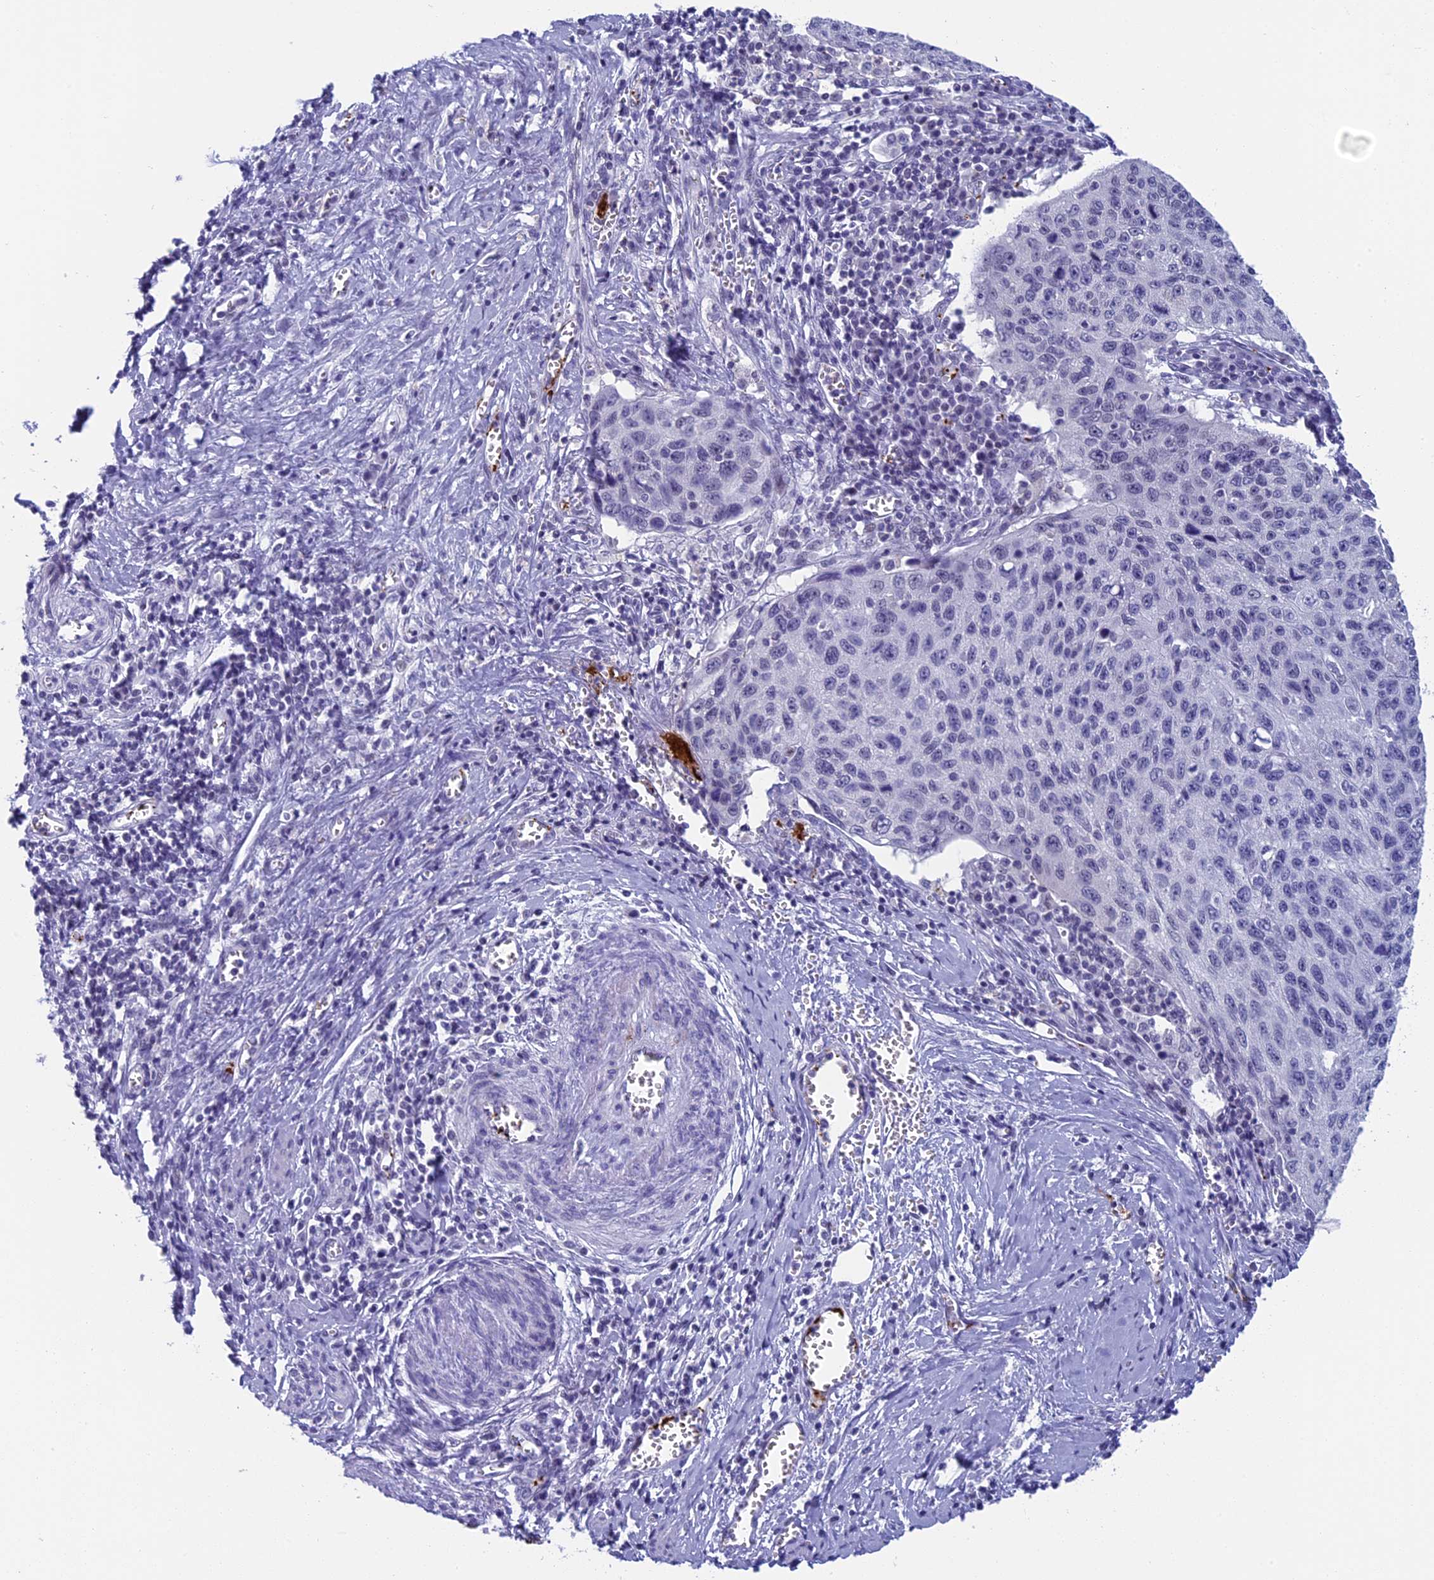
{"staining": {"intensity": "negative", "quantity": "none", "location": "none"}, "tissue": "cervical cancer", "cell_type": "Tumor cells", "image_type": "cancer", "snomed": [{"axis": "morphology", "description": "Squamous cell carcinoma, NOS"}, {"axis": "topography", "description": "Cervix"}], "caption": "IHC photomicrograph of cervical squamous cell carcinoma stained for a protein (brown), which demonstrates no staining in tumor cells.", "gene": "AIFM2", "patient": {"sex": "female", "age": 53}}